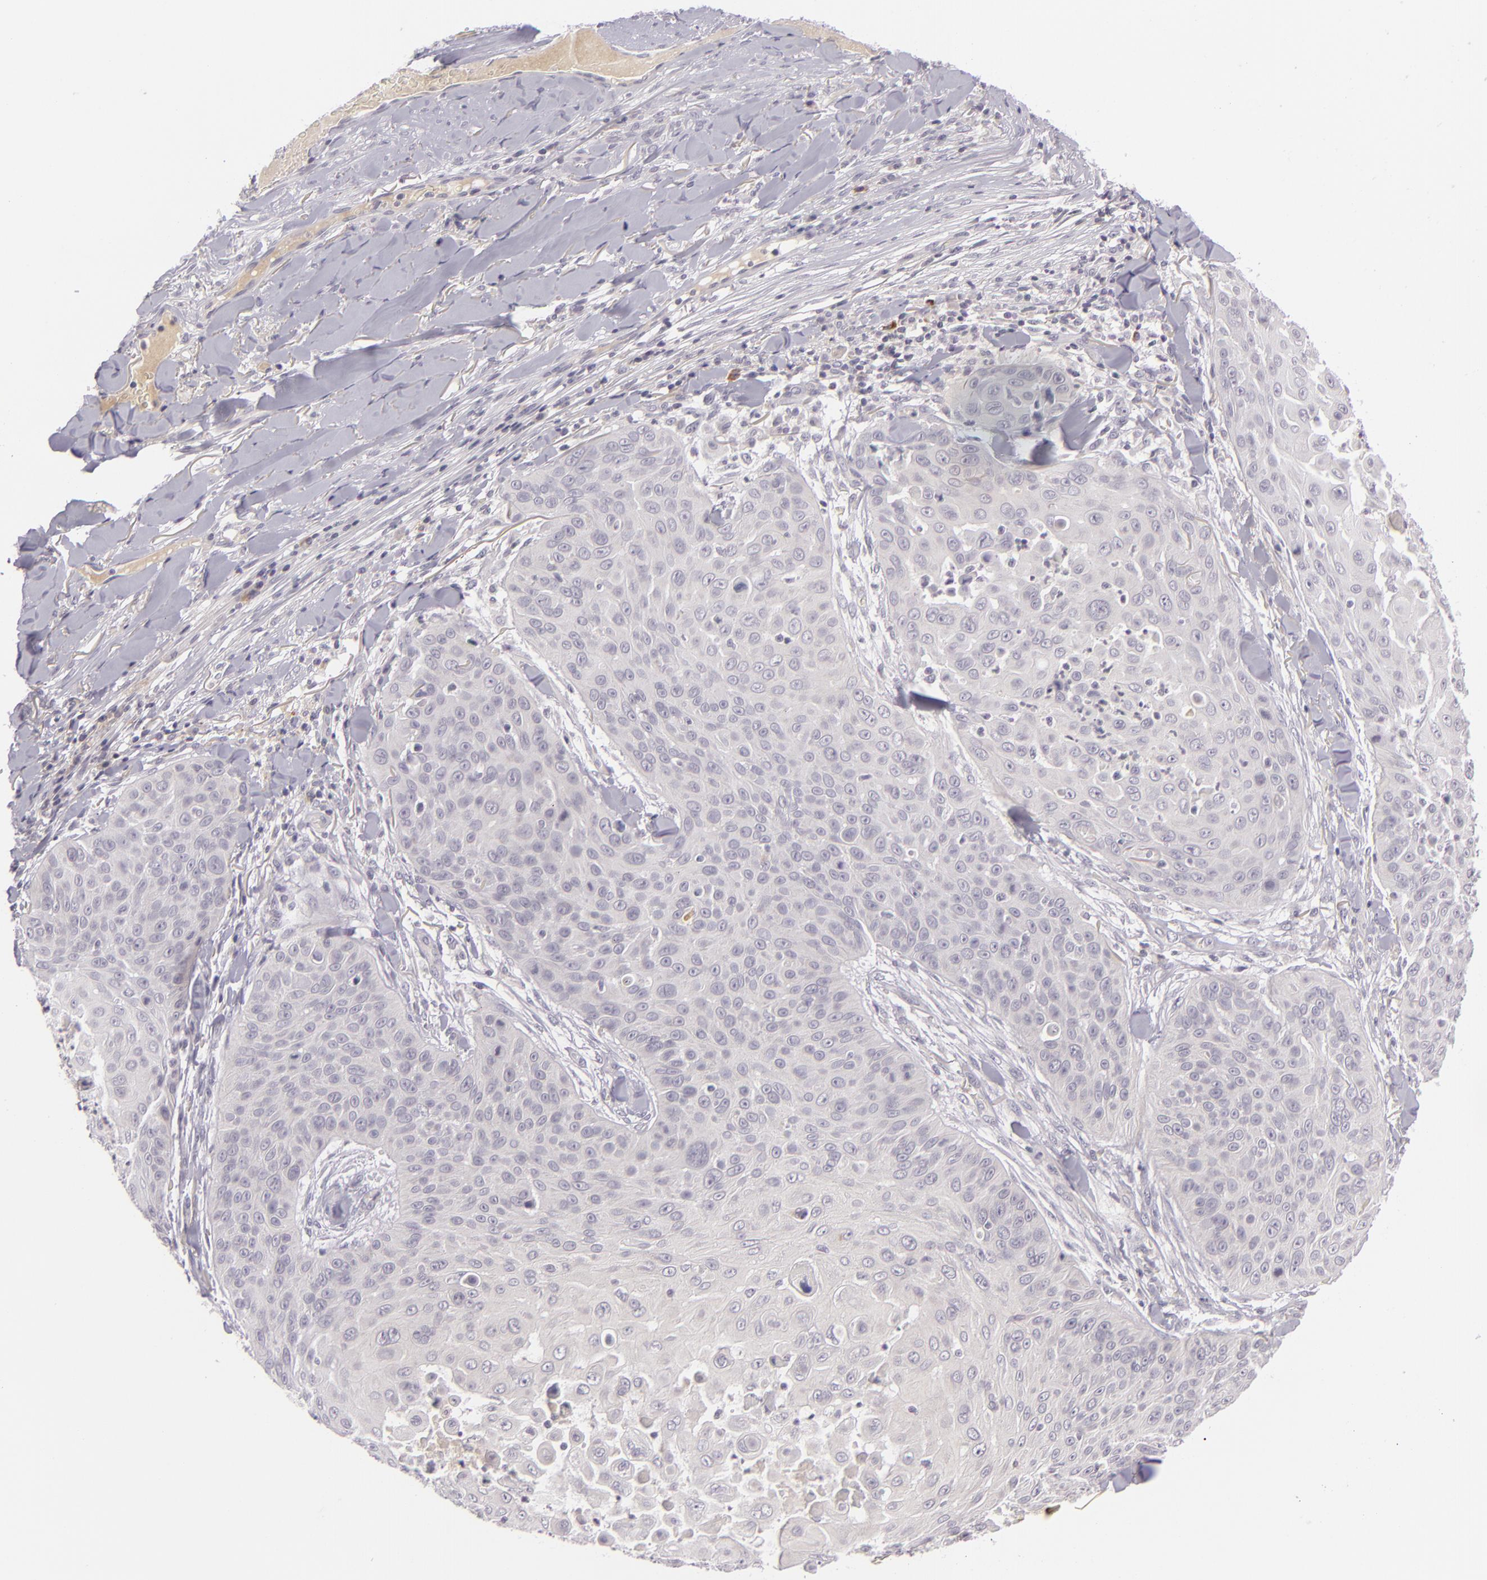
{"staining": {"intensity": "negative", "quantity": "none", "location": "none"}, "tissue": "skin cancer", "cell_type": "Tumor cells", "image_type": "cancer", "snomed": [{"axis": "morphology", "description": "Squamous cell carcinoma, NOS"}, {"axis": "topography", "description": "Skin"}], "caption": "An immunohistochemistry (IHC) histopathology image of squamous cell carcinoma (skin) is shown. There is no staining in tumor cells of squamous cell carcinoma (skin).", "gene": "DAG1", "patient": {"sex": "male", "age": 82}}